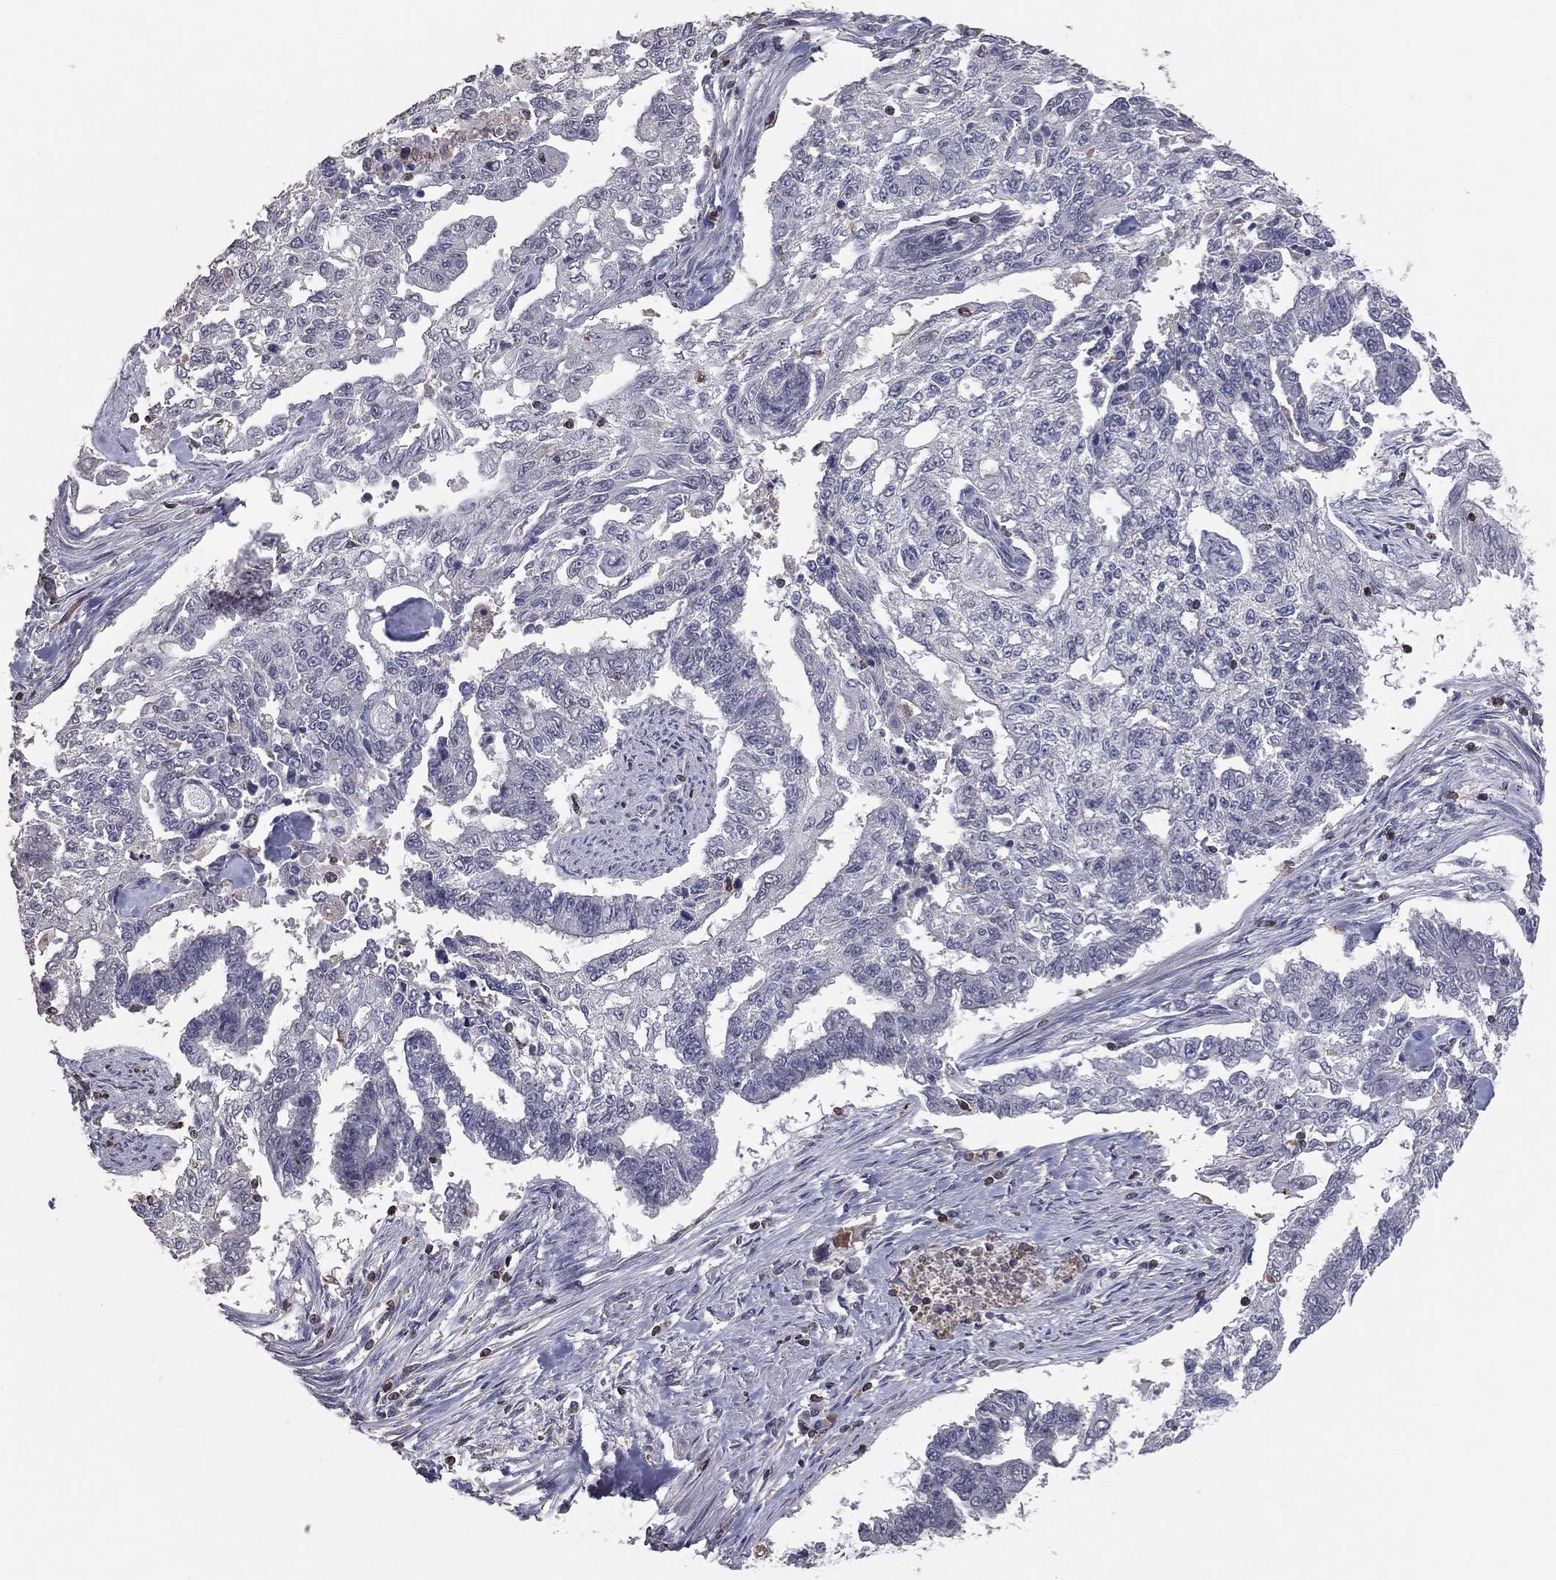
{"staining": {"intensity": "negative", "quantity": "none", "location": "none"}, "tissue": "endometrial cancer", "cell_type": "Tumor cells", "image_type": "cancer", "snomed": [{"axis": "morphology", "description": "Adenocarcinoma, NOS"}, {"axis": "topography", "description": "Uterus"}], "caption": "Protein analysis of endometrial cancer reveals no significant positivity in tumor cells.", "gene": "PSTPIP1", "patient": {"sex": "female", "age": 59}}